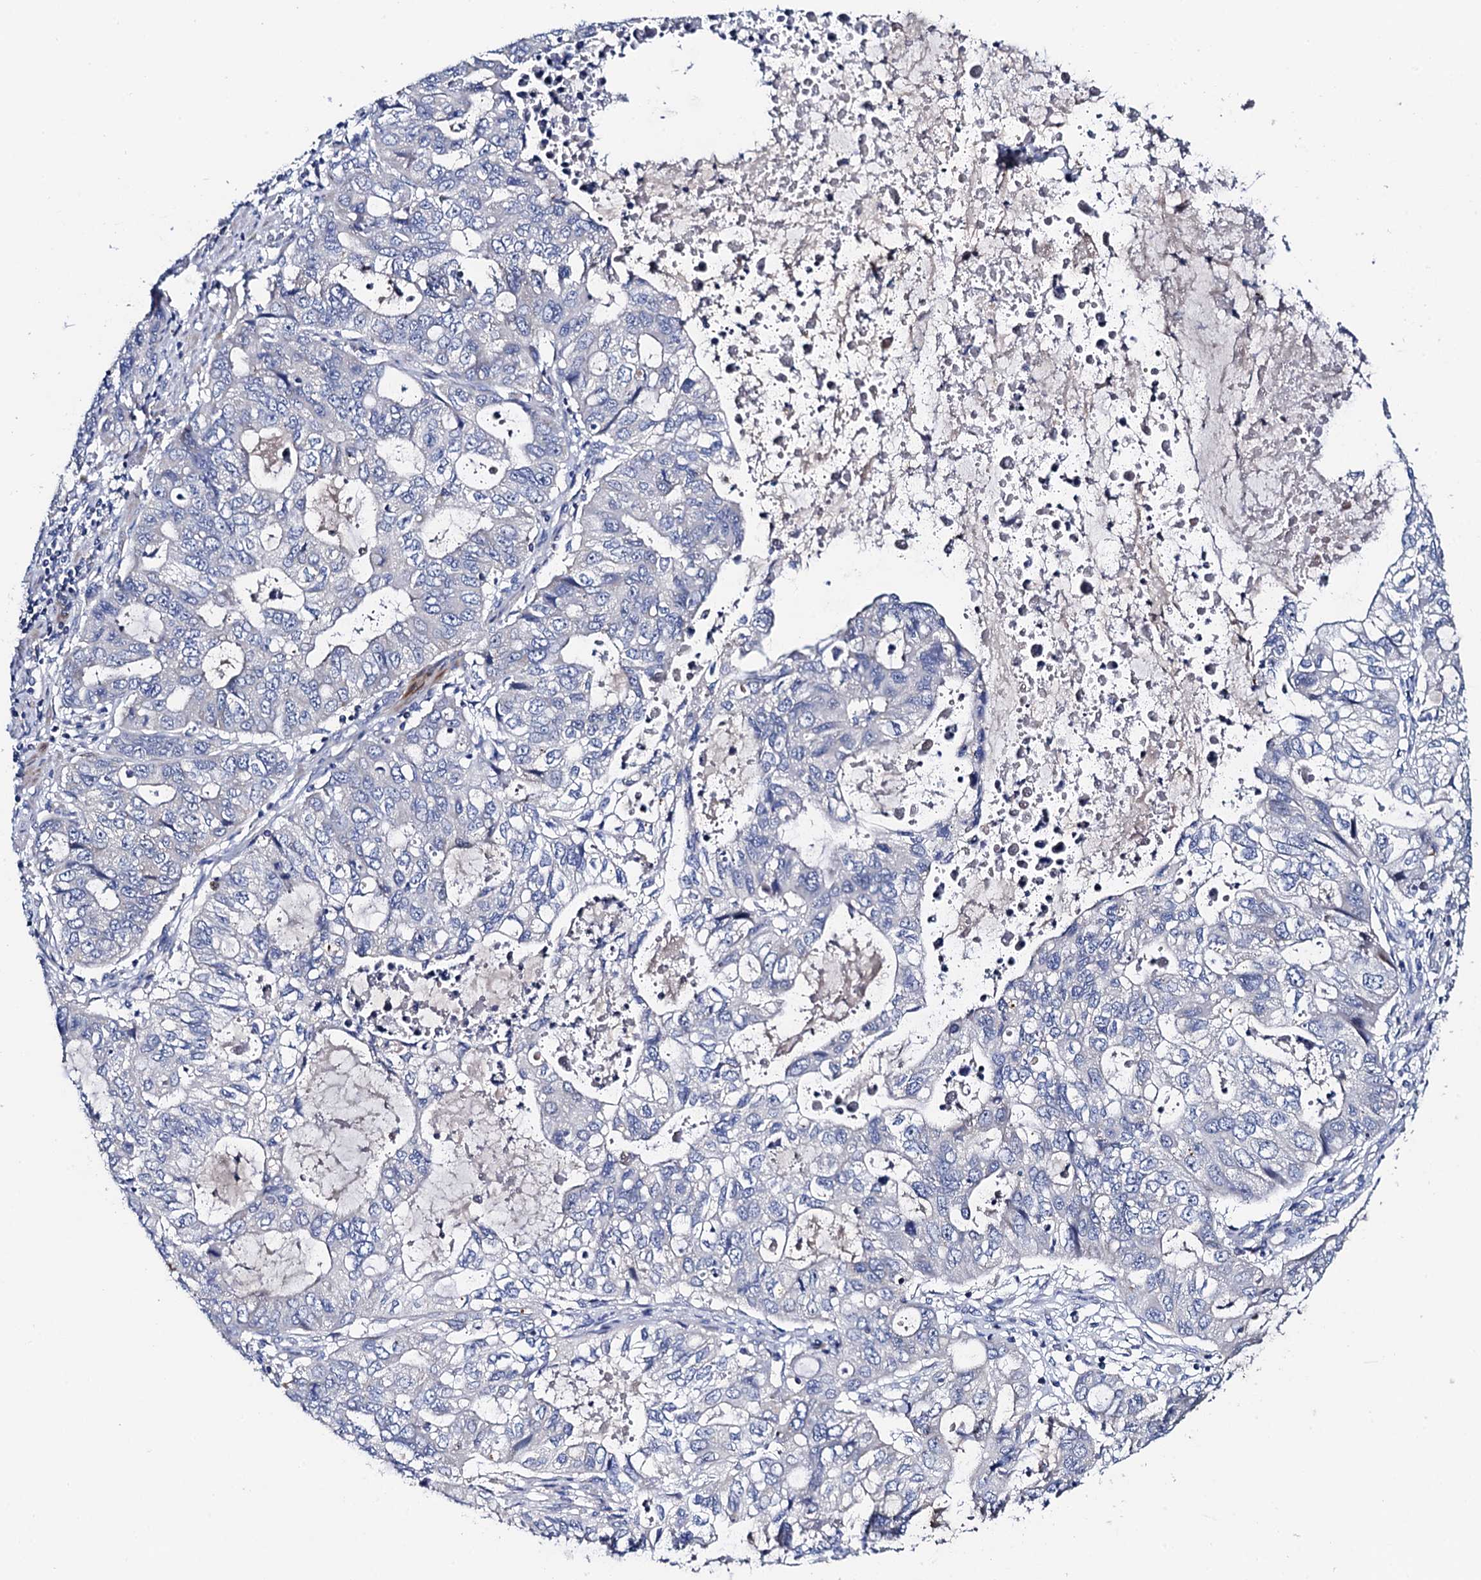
{"staining": {"intensity": "negative", "quantity": "none", "location": "none"}, "tissue": "stomach cancer", "cell_type": "Tumor cells", "image_type": "cancer", "snomed": [{"axis": "morphology", "description": "Adenocarcinoma, NOS"}, {"axis": "topography", "description": "Stomach, upper"}], "caption": "An immunohistochemistry image of adenocarcinoma (stomach) is shown. There is no staining in tumor cells of adenocarcinoma (stomach). Brightfield microscopy of immunohistochemistry stained with DAB (brown) and hematoxylin (blue), captured at high magnification.", "gene": "MRPL48", "patient": {"sex": "female", "age": 52}}